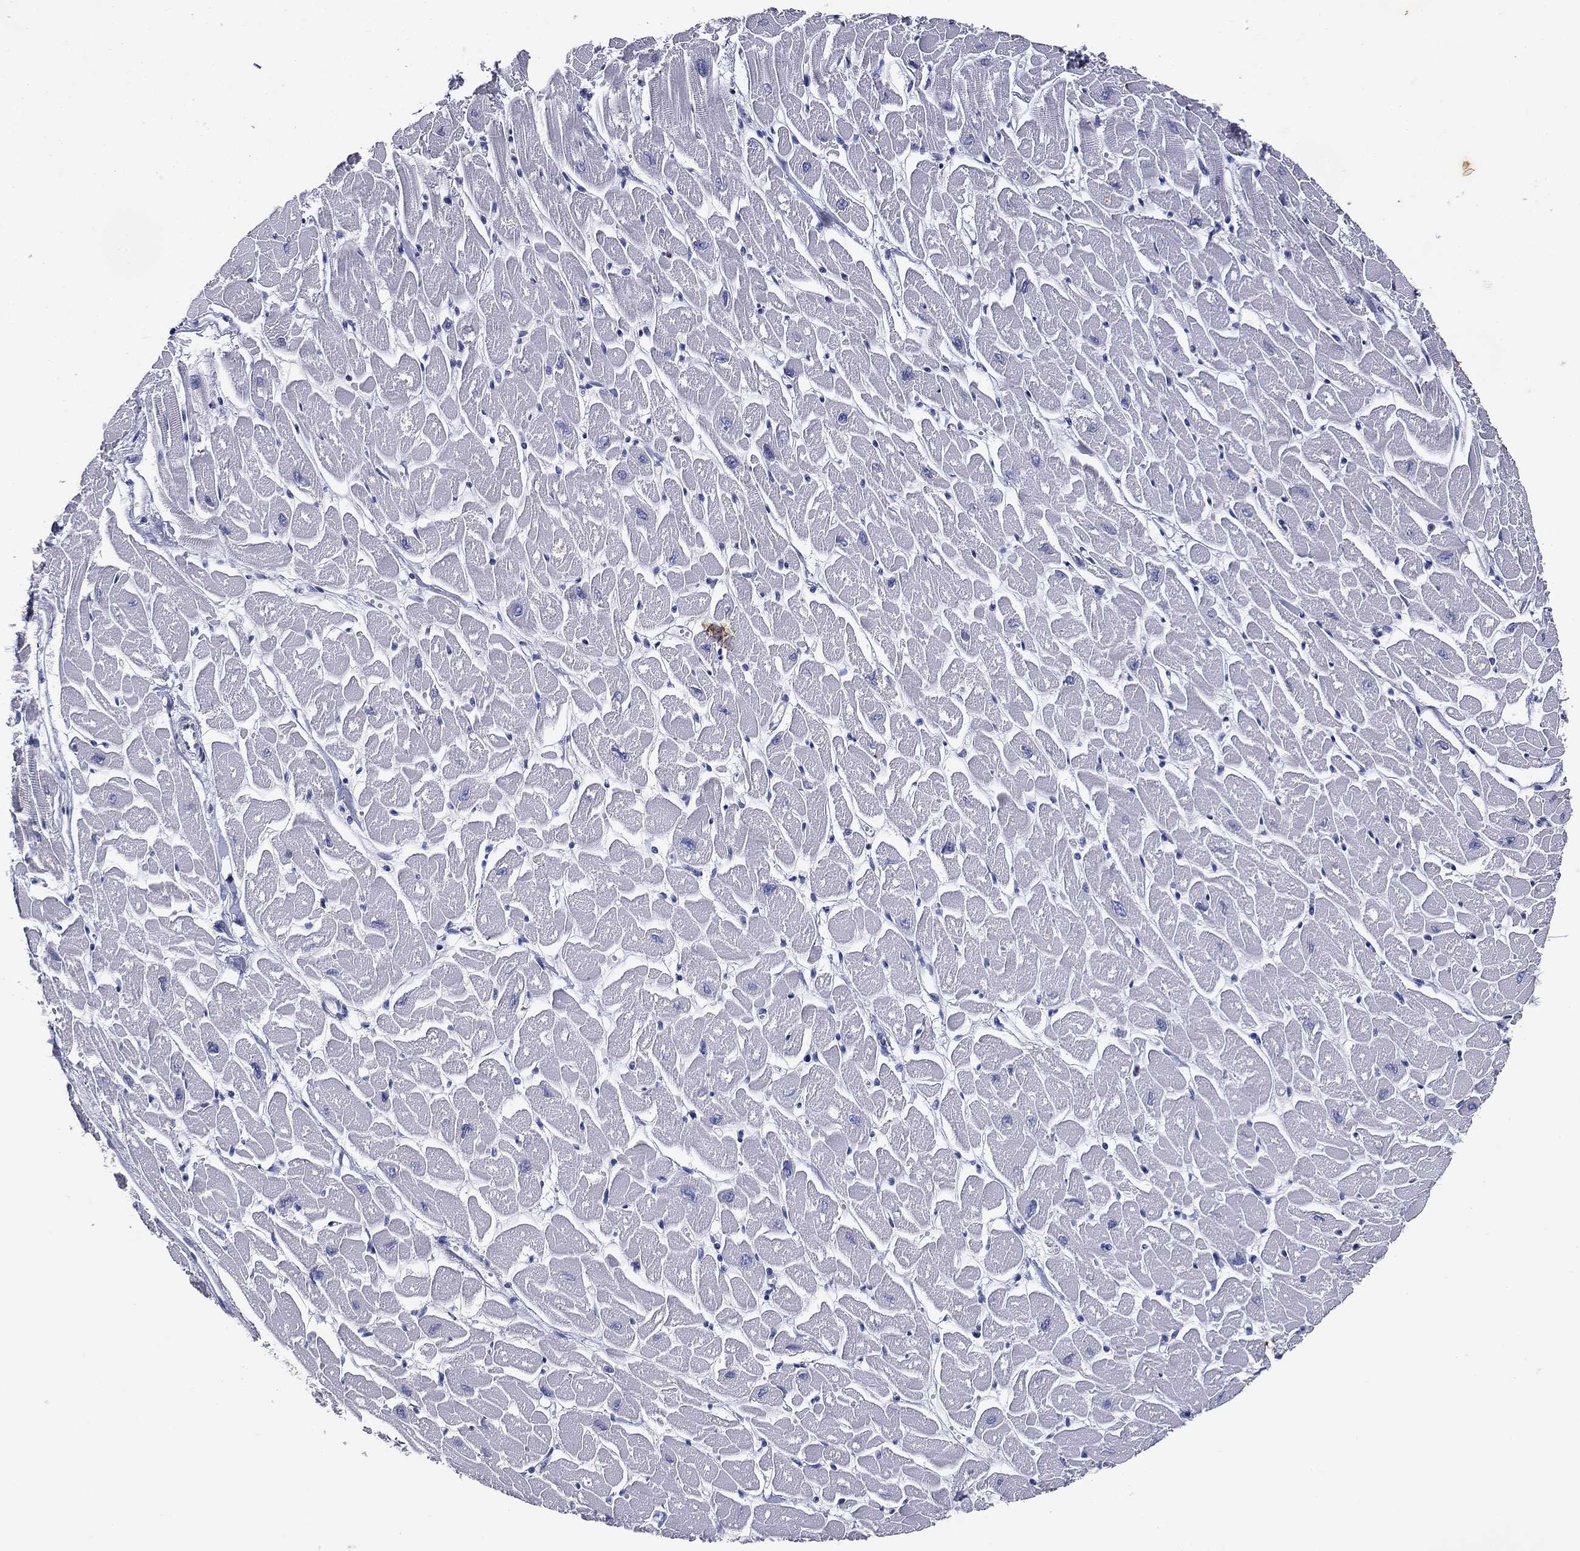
{"staining": {"intensity": "negative", "quantity": "none", "location": "none"}, "tissue": "heart muscle", "cell_type": "Cardiomyocytes", "image_type": "normal", "snomed": [{"axis": "morphology", "description": "Normal tissue, NOS"}, {"axis": "topography", "description": "Heart"}], "caption": "Immunohistochemistry (IHC) photomicrograph of benign heart muscle stained for a protein (brown), which demonstrates no expression in cardiomyocytes.", "gene": "KRT7", "patient": {"sex": "male", "age": 57}}